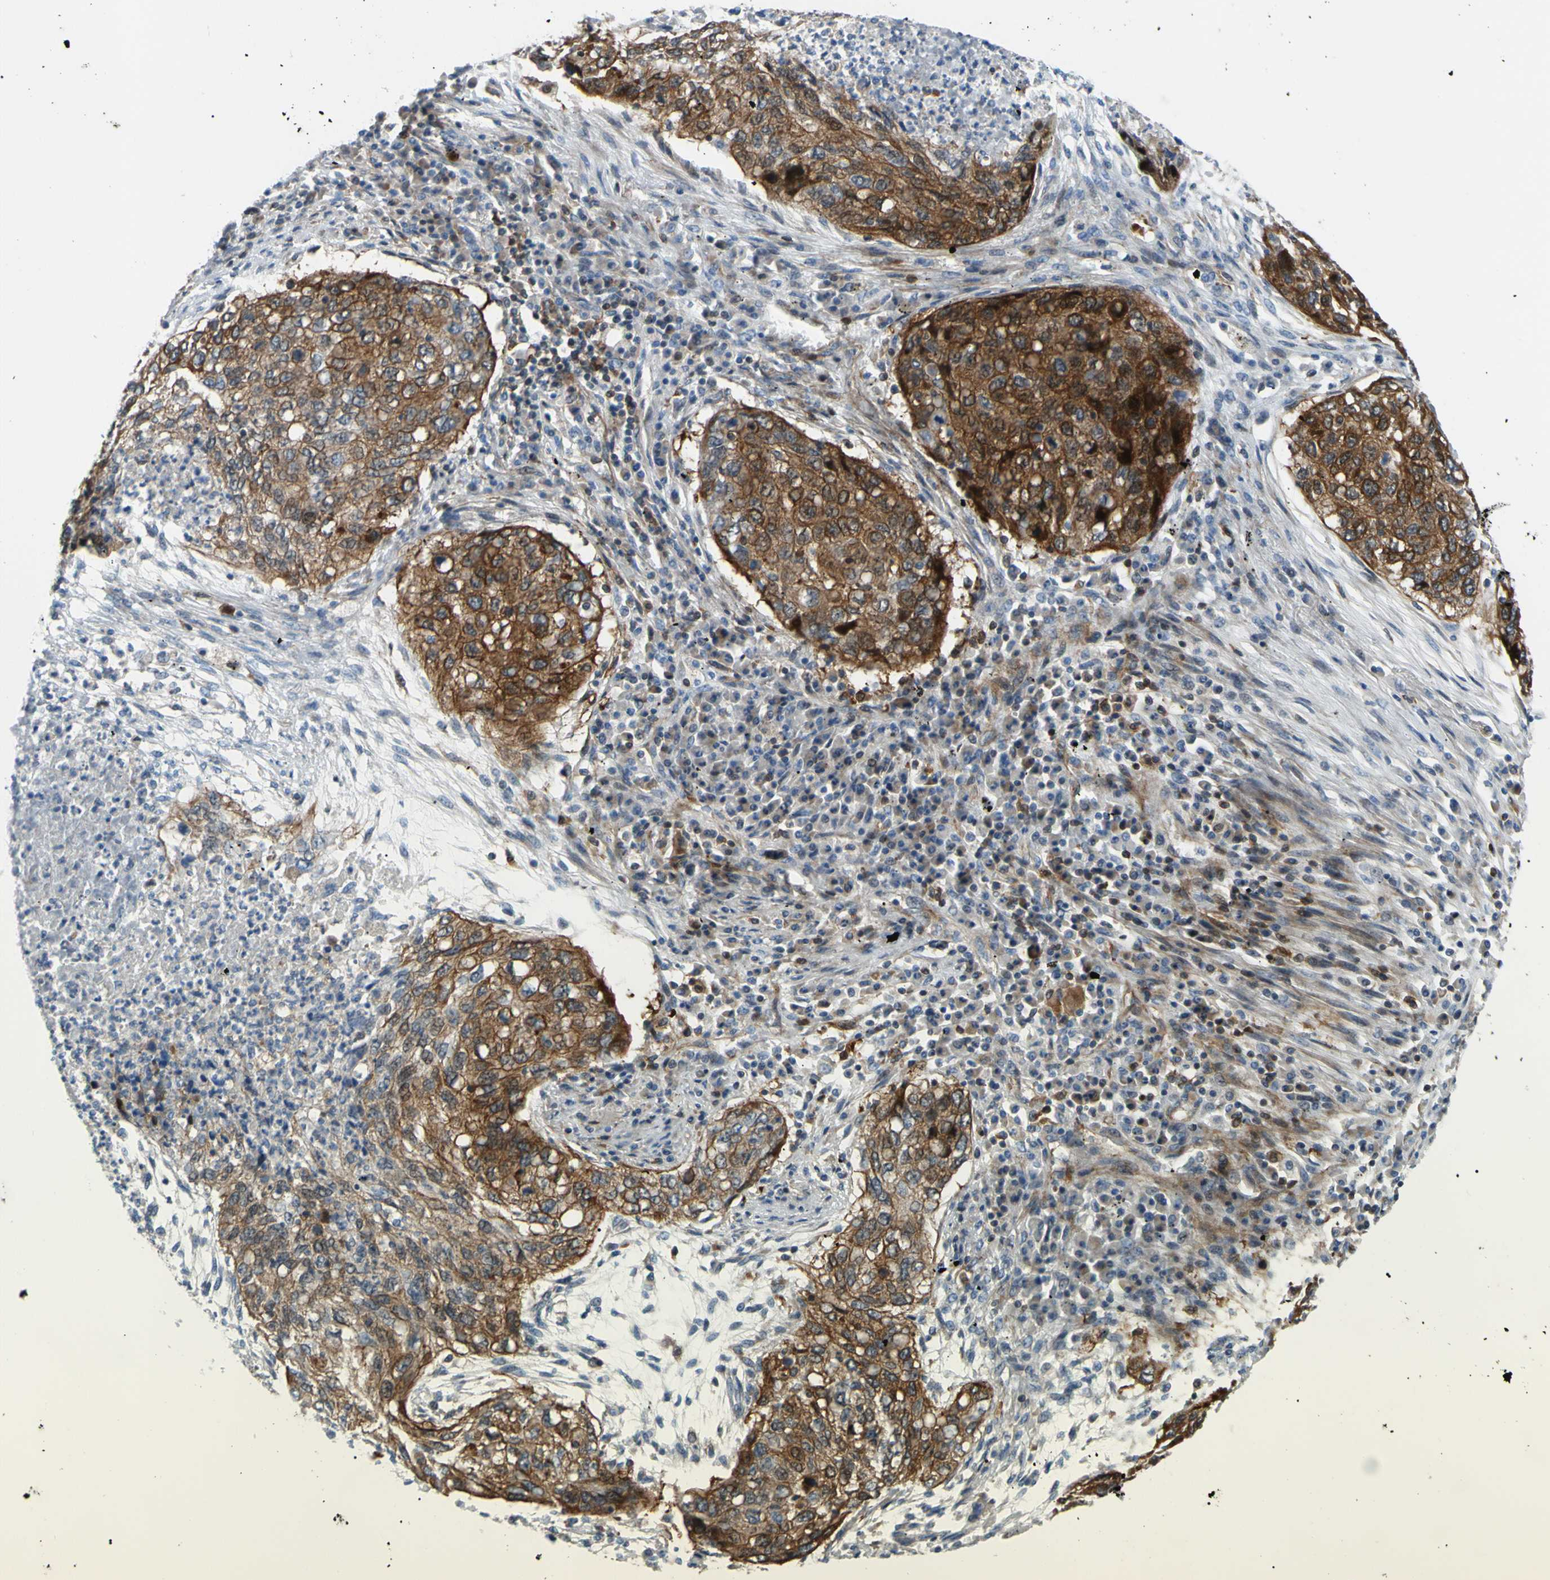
{"staining": {"intensity": "strong", "quantity": ">75%", "location": "cytoplasmic/membranous"}, "tissue": "lung cancer", "cell_type": "Tumor cells", "image_type": "cancer", "snomed": [{"axis": "morphology", "description": "Squamous cell carcinoma, NOS"}, {"axis": "topography", "description": "Lung"}], "caption": "Immunohistochemistry of lung cancer (squamous cell carcinoma) exhibits high levels of strong cytoplasmic/membranous expression in approximately >75% of tumor cells. Immunohistochemistry stains the protein of interest in brown and the nuclei are stained blue.", "gene": "PAK2", "patient": {"sex": "female", "age": 63}}